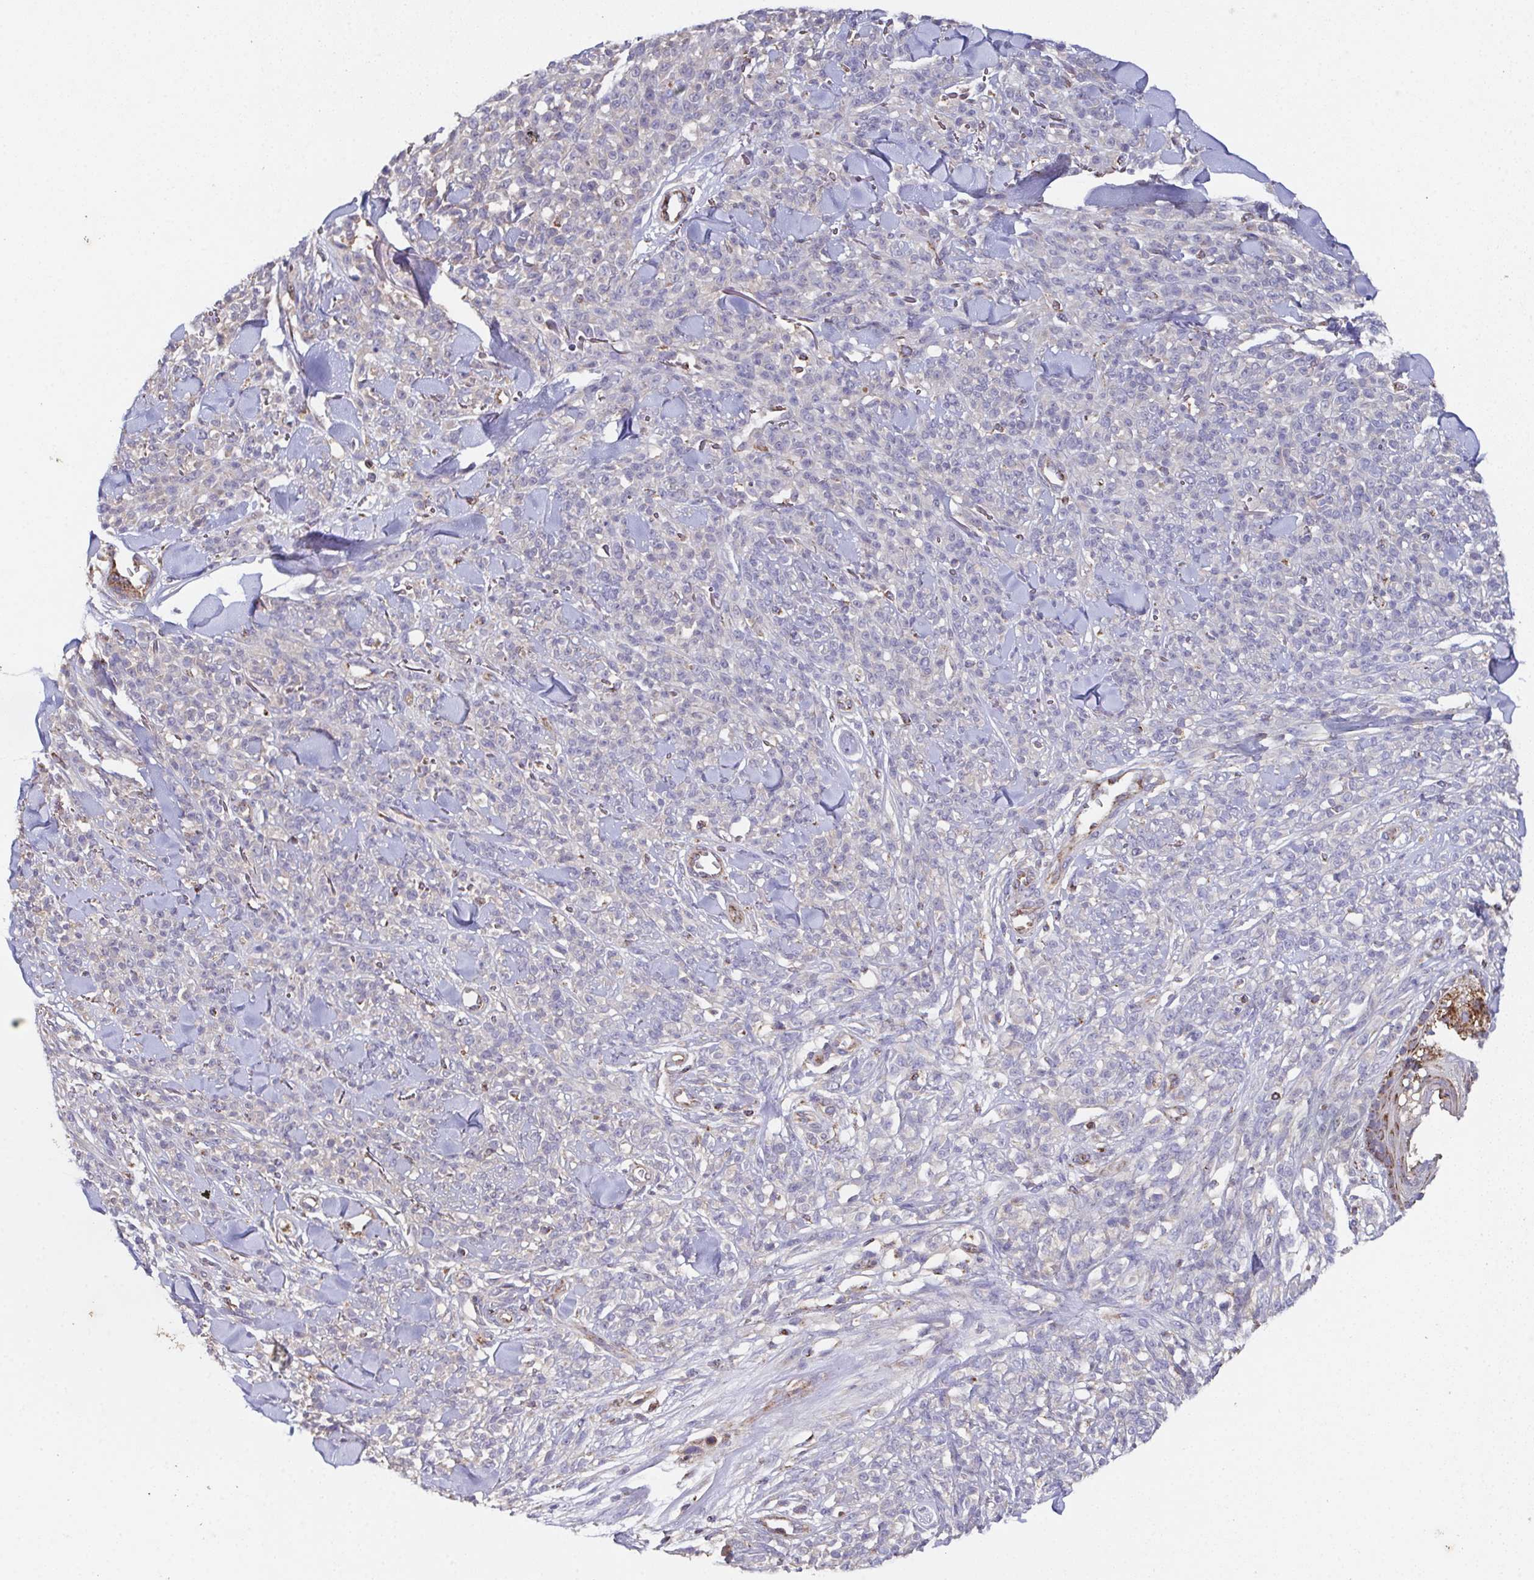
{"staining": {"intensity": "negative", "quantity": "none", "location": "none"}, "tissue": "melanoma", "cell_type": "Tumor cells", "image_type": "cancer", "snomed": [{"axis": "morphology", "description": "Malignant melanoma, NOS"}, {"axis": "topography", "description": "Skin"}, {"axis": "topography", "description": "Skin of trunk"}], "caption": "This is an immunohistochemistry image of human malignant melanoma. There is no expression in tumor cells.", "gene": "MT-ND3", "patient": {"sex": "male", "age": 74}}